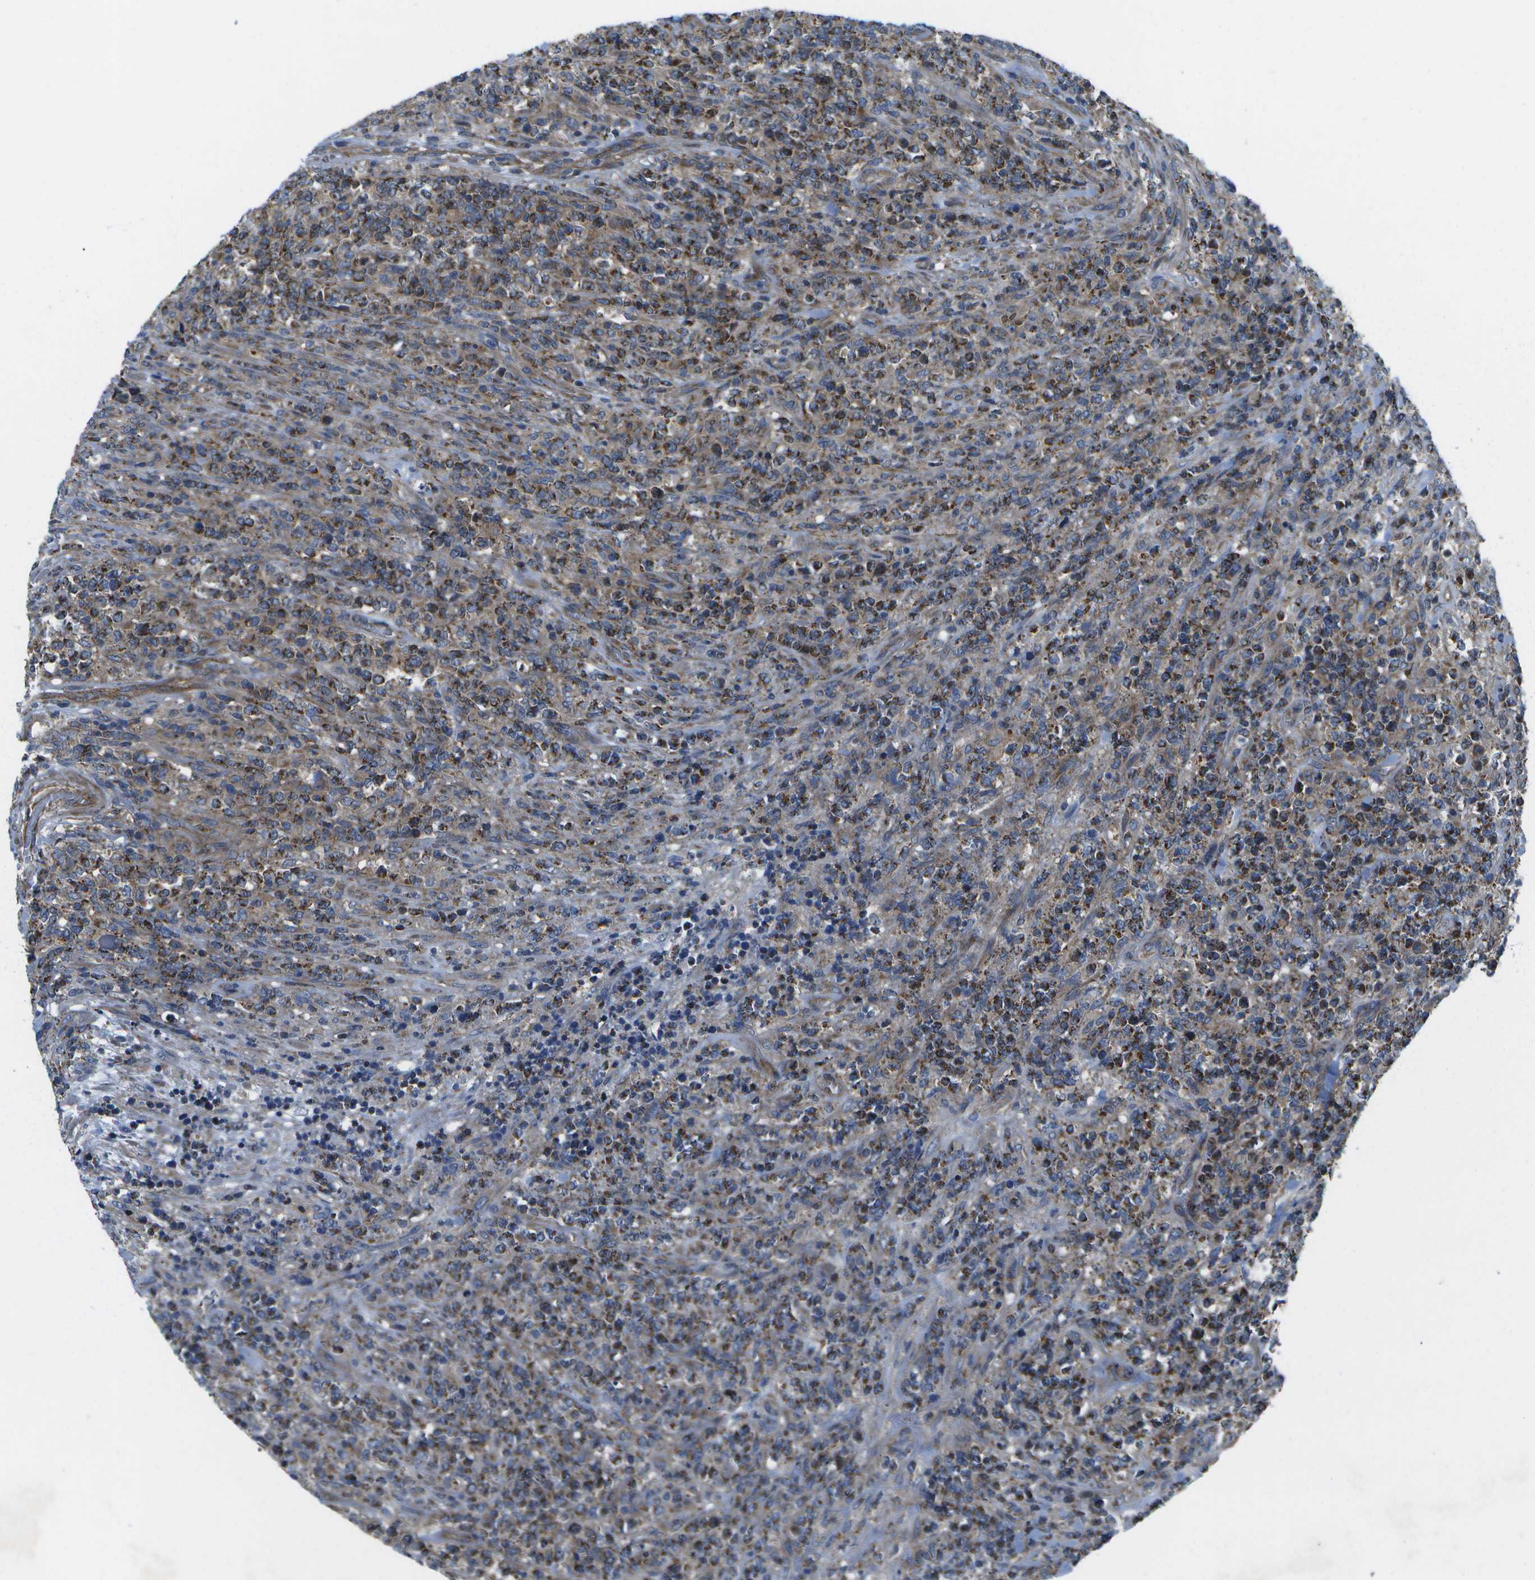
{"staining": {"intensity": "moderate", "quantity": "<25%", "location": "cytoplasmic/membranous"}, "tissue": "lymphoma", "cell_type": "Tumor cells", "image_type": "cancer", "snomed": [{"axis": "morphology", "description": "Malignant lymphoma, non-Hodgkin's type, High grade"}, {"axis": "topography", "description": "Soft tissue"}], "caption": "This histopathology image demonstrates immunohistochemistry (IHC) staining of human high-grade malignant lymphoma, non-Hodgkin's type, with low moderate cytoplasmic/membranous expression in approximately <25% of tumor cells.", "gene": "MVK", "patient": {"sex": "male", "age": 18}}